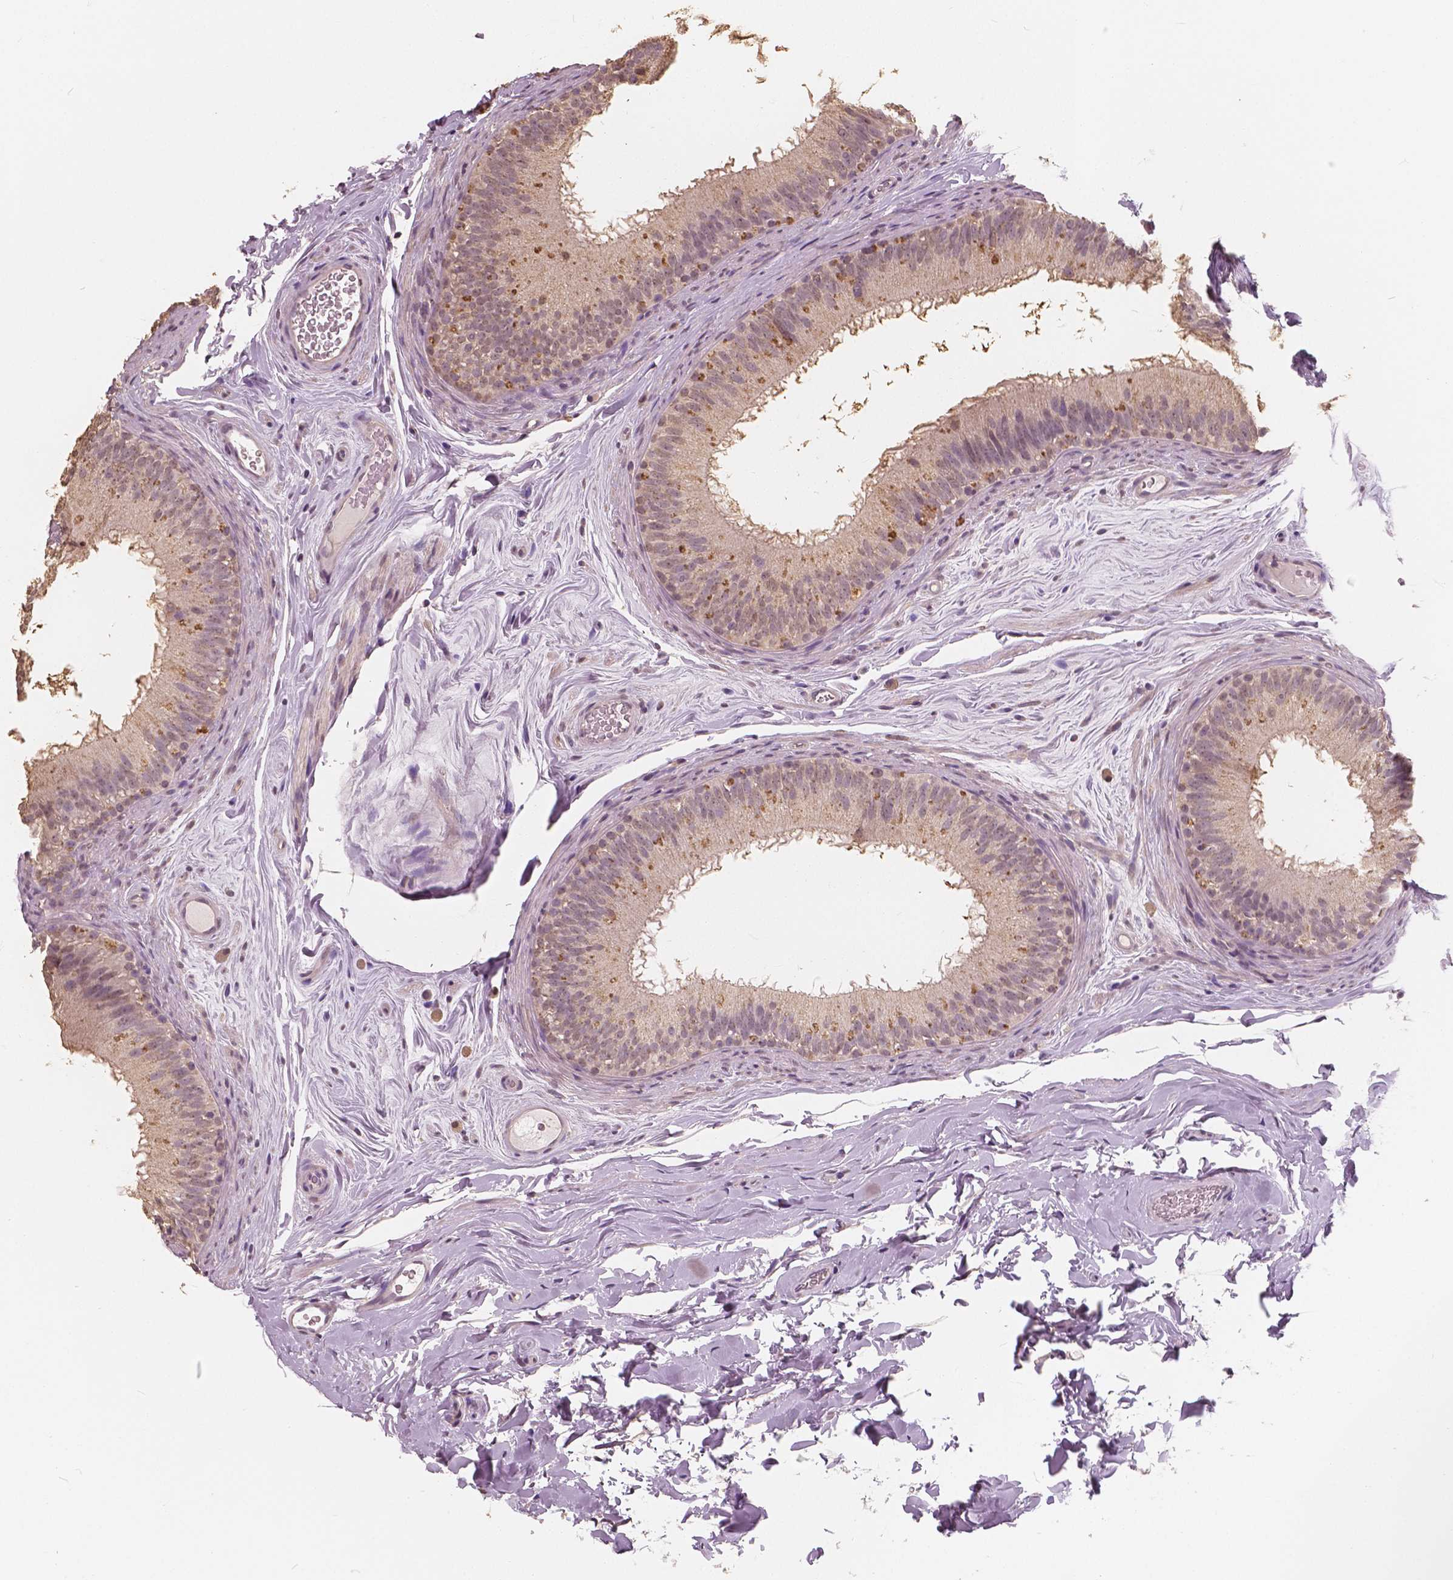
{"staining": {"intensity": "moderate", "quantity": "<25%", "location": "cytoplasmic/membranous"}, "tissue": "epididymis", "cell_type": "Glandular cells", "image_type": "normal", "snomed": [{"axis": "morphology", "description": "Normal tissue, NOS"}, {"axis": "topography", "description": "Epididymis"}], "caption": "IHC of normal human epididymis displays low levels of moderate cytoplasmic/membranous expression in about <25% of glandular cells. The staining was performed using DAB, with brown indicating positive protein expression. Nuclei are stained blue with hematoxylin.", "gene": "SAT2", "patient": {"sex": "male", "age": 44}}